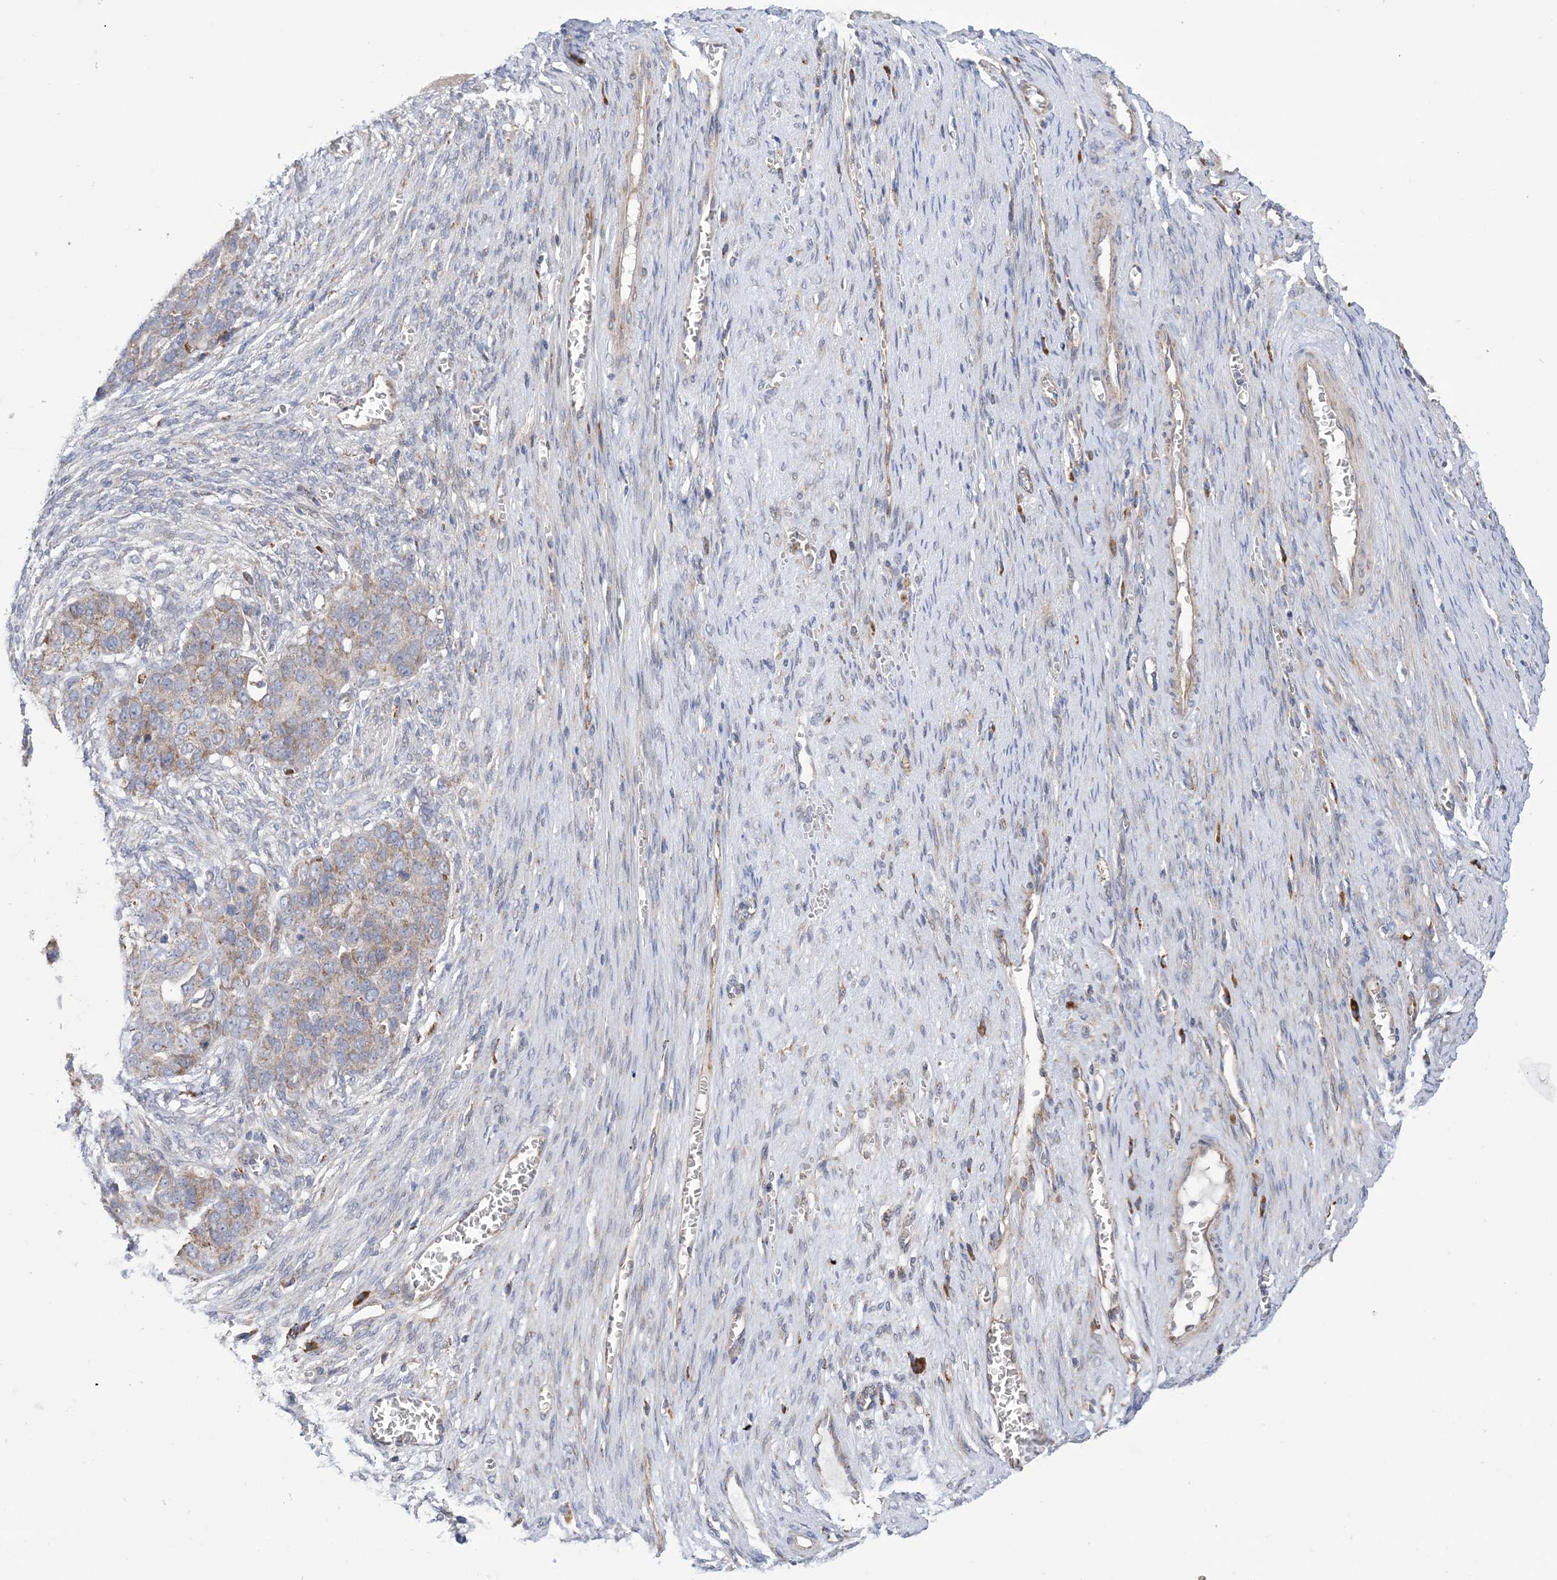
{"staining": {"intensity": "weak", "quantity": "<25%", "location": "cytoplasmic/membranous"}, "tissue": "ovarian cancer", "cell_type": "Tumor cells", "image_type": "cancer", "snomed": [{"axis": "morphology", "description": "Cystadenocarcinoma, serous, NOS"}, {"axis": "topography", "description": "Ovary"}], "caption": "This is an immunohistochemistry micrograph of ovarian serous cystadenocarcinoma. There is no expression in tumor cells.", "gene": "CLEC16A", "patient": {"sex": "female", "age": 44}}